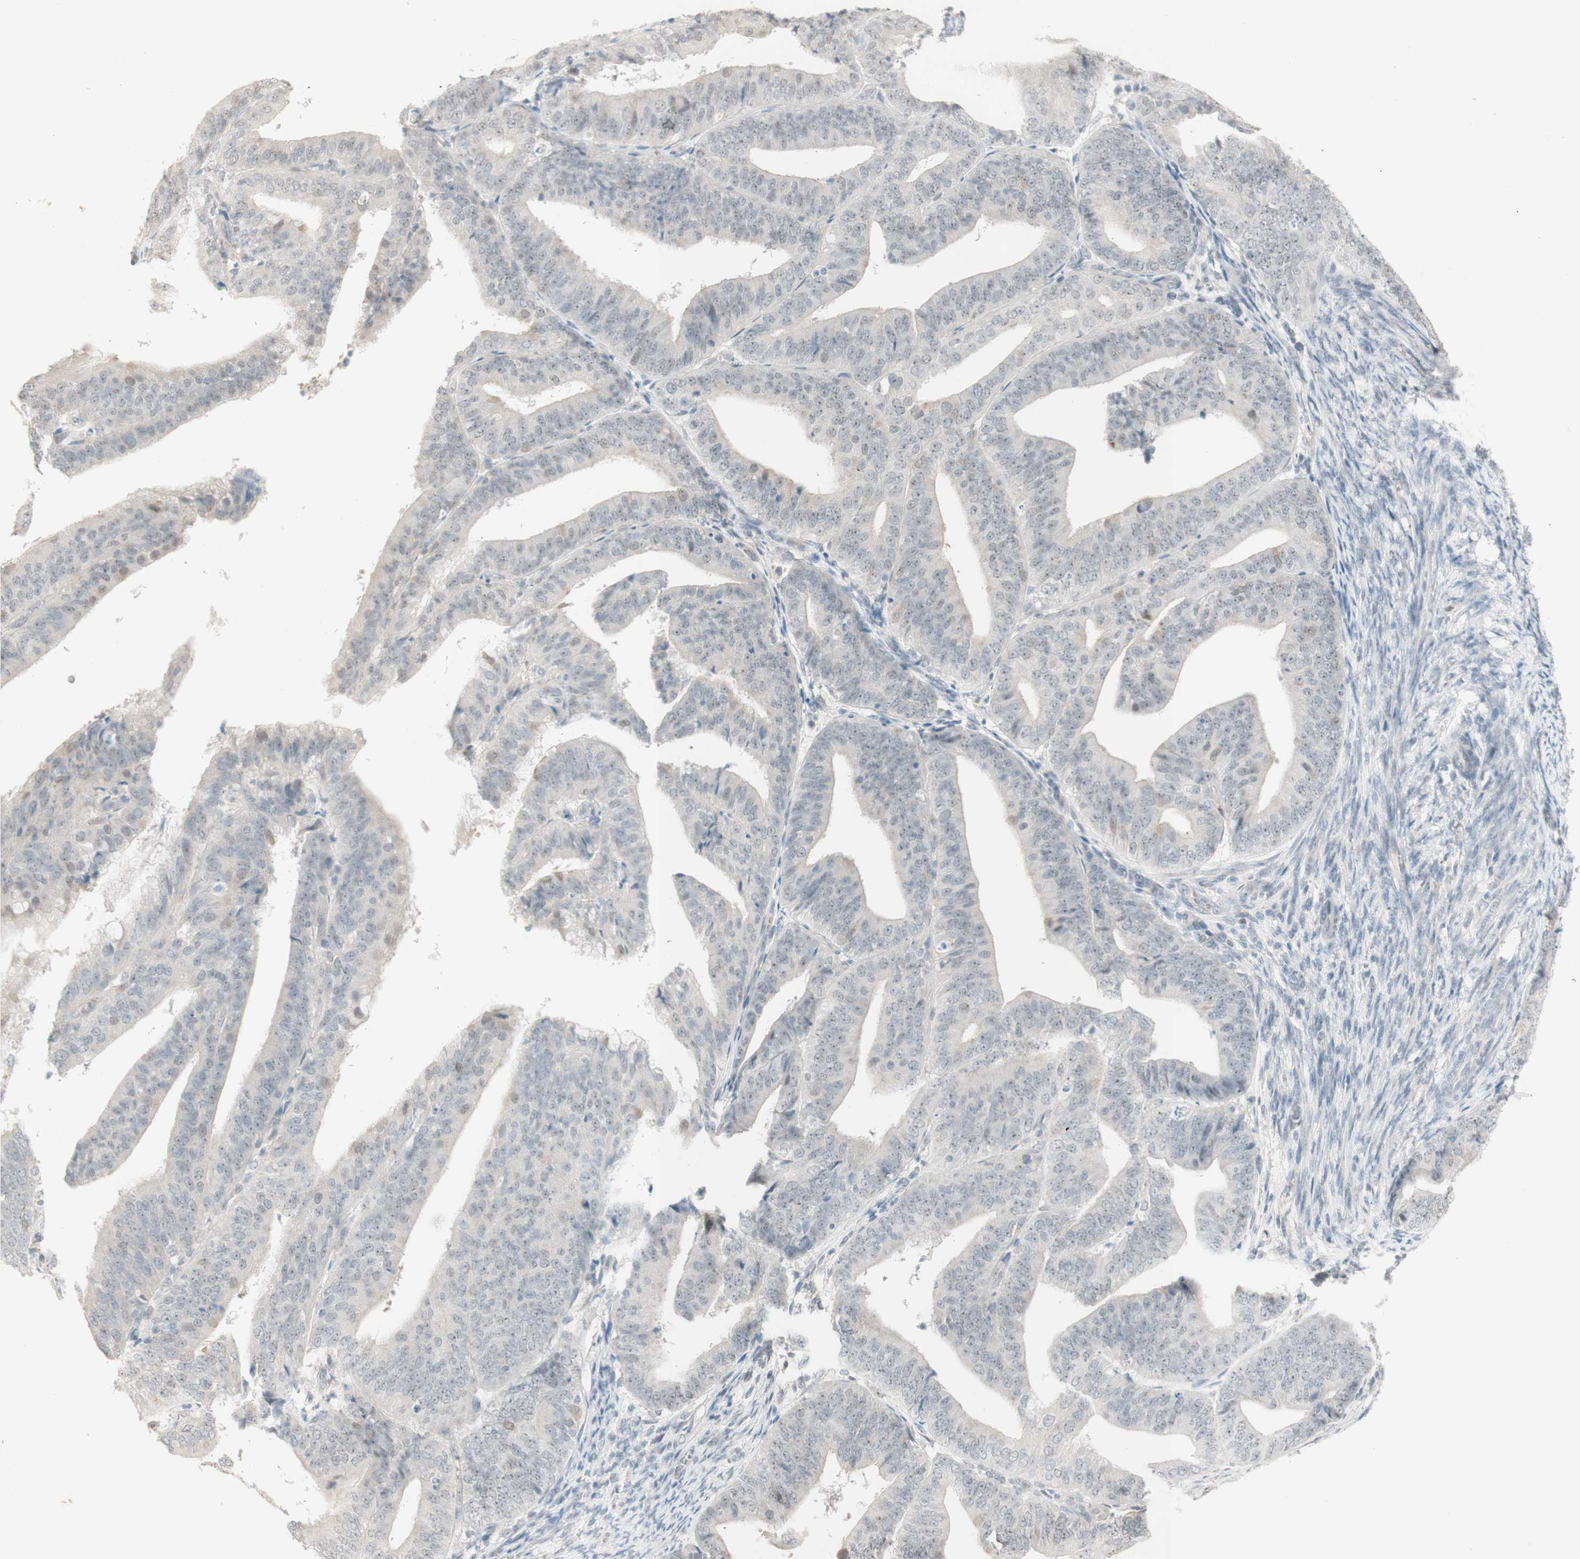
{"staining": {"intensity": "negative", "quantity": "none", "location": "none"}, "tissue": "endometrial cancer", "cell_type": "Tumor cells", "image_type": "cancer", "snomed": [{"axis": "morphology", "description": "Adenocarcinoma, NOS"}, {"axis": "topography", "description": "Endometrium"}], "caption": "Histopathology image shows no significant protein staining in tumor cells of endometrial adenocarcinoma. The staining is performed using DAB brown chromogen with nuclei counter-stained in using hematoxylin.", "gene": "PLCD4", "patient": {"sex": "female", "age": 63}}